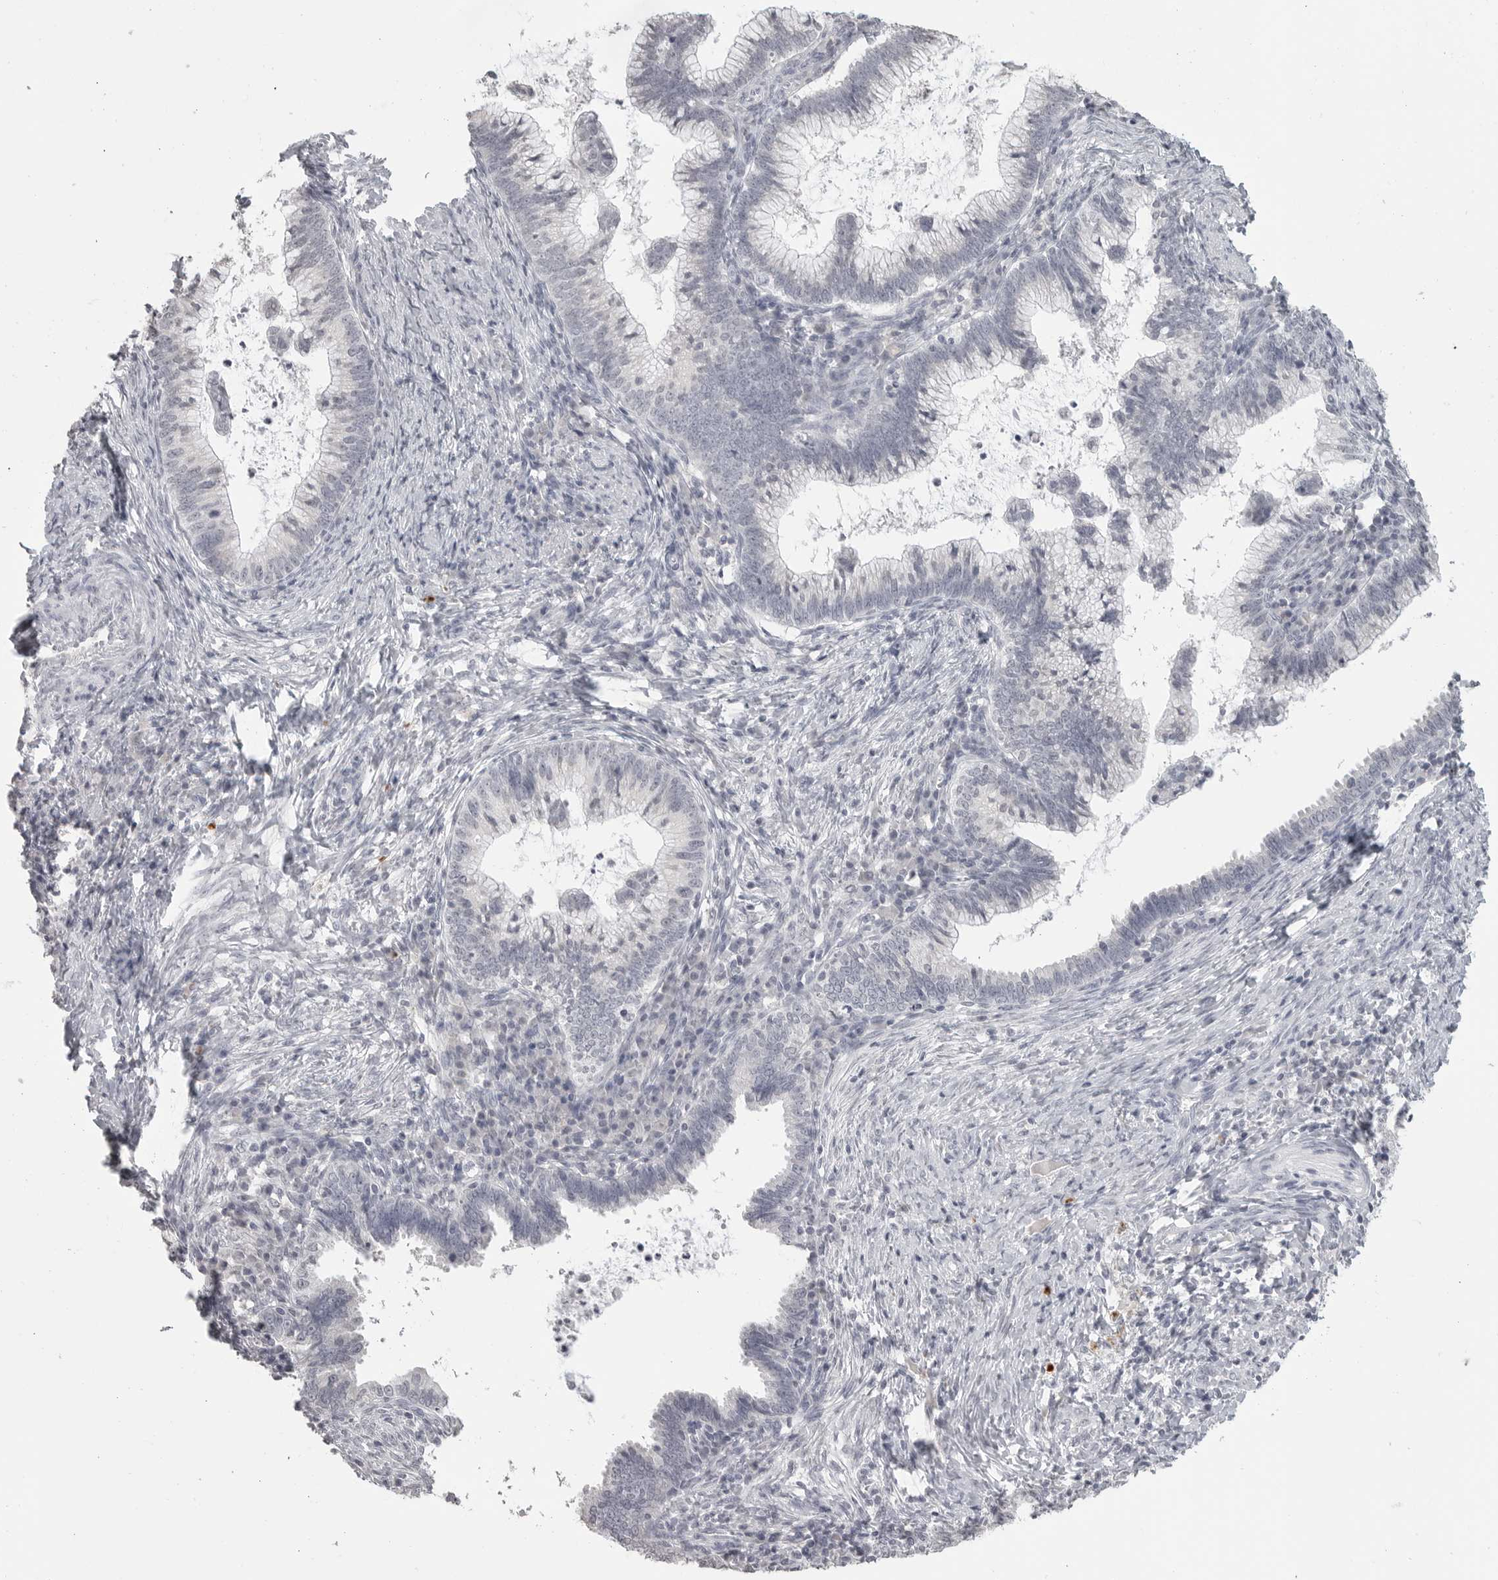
{"staining": {"intensity": "negative", "quantity": "none", "location": "none"}, "tissue": "cervical cancer", "cell_type": "Tumor cells", "image_type": "cancer", "snomed": [{"axis": "morphology", "description": "Adenocarcinoma, NOS"}, {"axis": "topography", "description": "Cervix"}], "caption": "The immunohistochemistry (IHC) micrograph has no significant expression in tumor cells of cervical cancer tissue. The staining was performed using DAB to visualize the protein expression in brown, while the nuclei were stained in blue with hematoxylin (Magnification: 20x).", "gene": "PRSS1", "patient": {"sex": "female", "age": 36}}